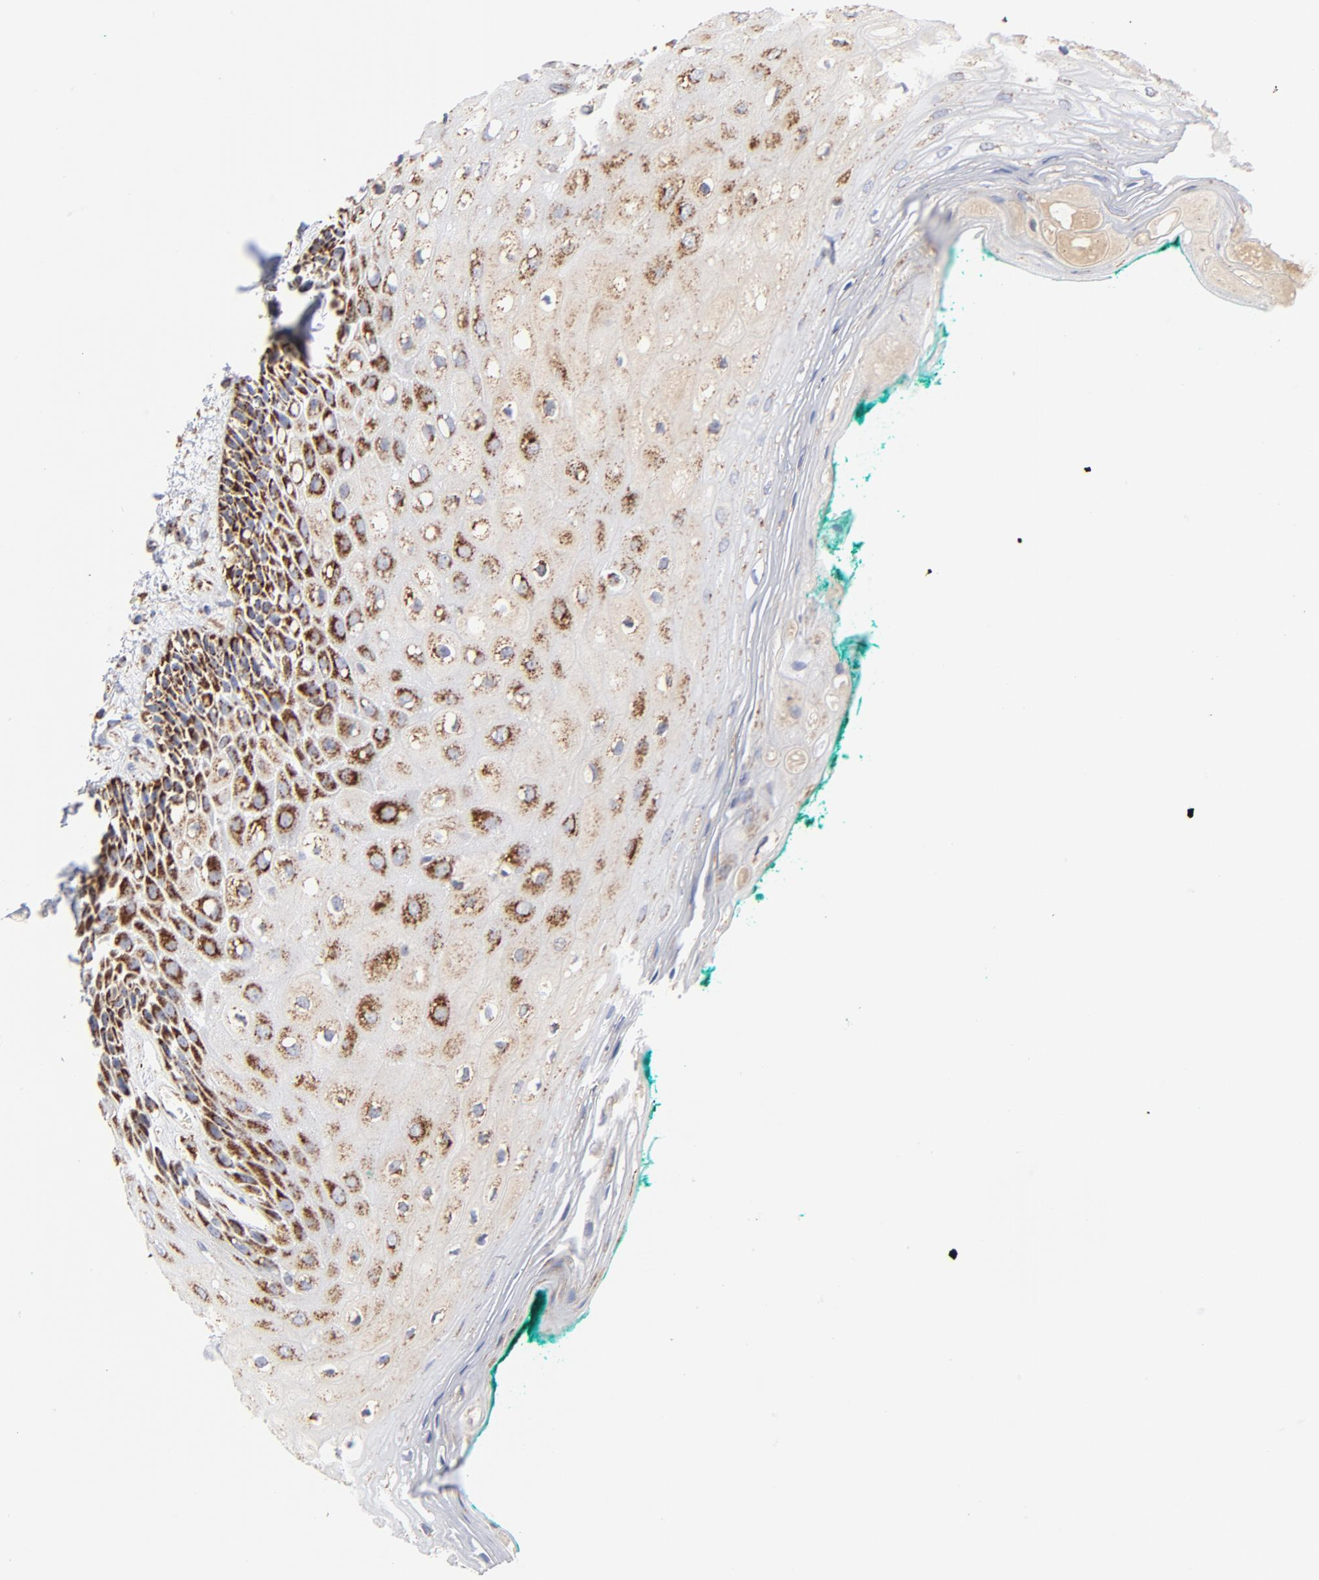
{"staining": {"intensity": "strong", "quantity": ">75%", "location": "cytoplasmic/membranous"}, "tissue": "oral mucosa", "cell_type": "Squamous epithelial cells", "image_type": "normal", "snomed": [{"axis": "morphology", "description": "Normal tissue, NOS"}, {"axis": "morphology", "description": "Squamous cell carcinoma, NOS"}, {"axis": "topography", "description": "Skeletal muscle"}, {"axis": "topography", "description": "Oral tissue"}, {"axis": "topography", "description": "Head-Neck"}], "caption": "Immunohistochemistry (IHC) staining of normal oral mucosa, which displays high levels of strong cytoplasmic/membranous expression in about >75% of squamous epithelial cells indicating strong cytoplasmic/membranous protein expression. The staining was performed using DAB (brown) for protein detection and nuclei were counterstained in hematoxylin (blue).", "gene": "DIABLO", "patient": {"sex": "female", "age": 84}}